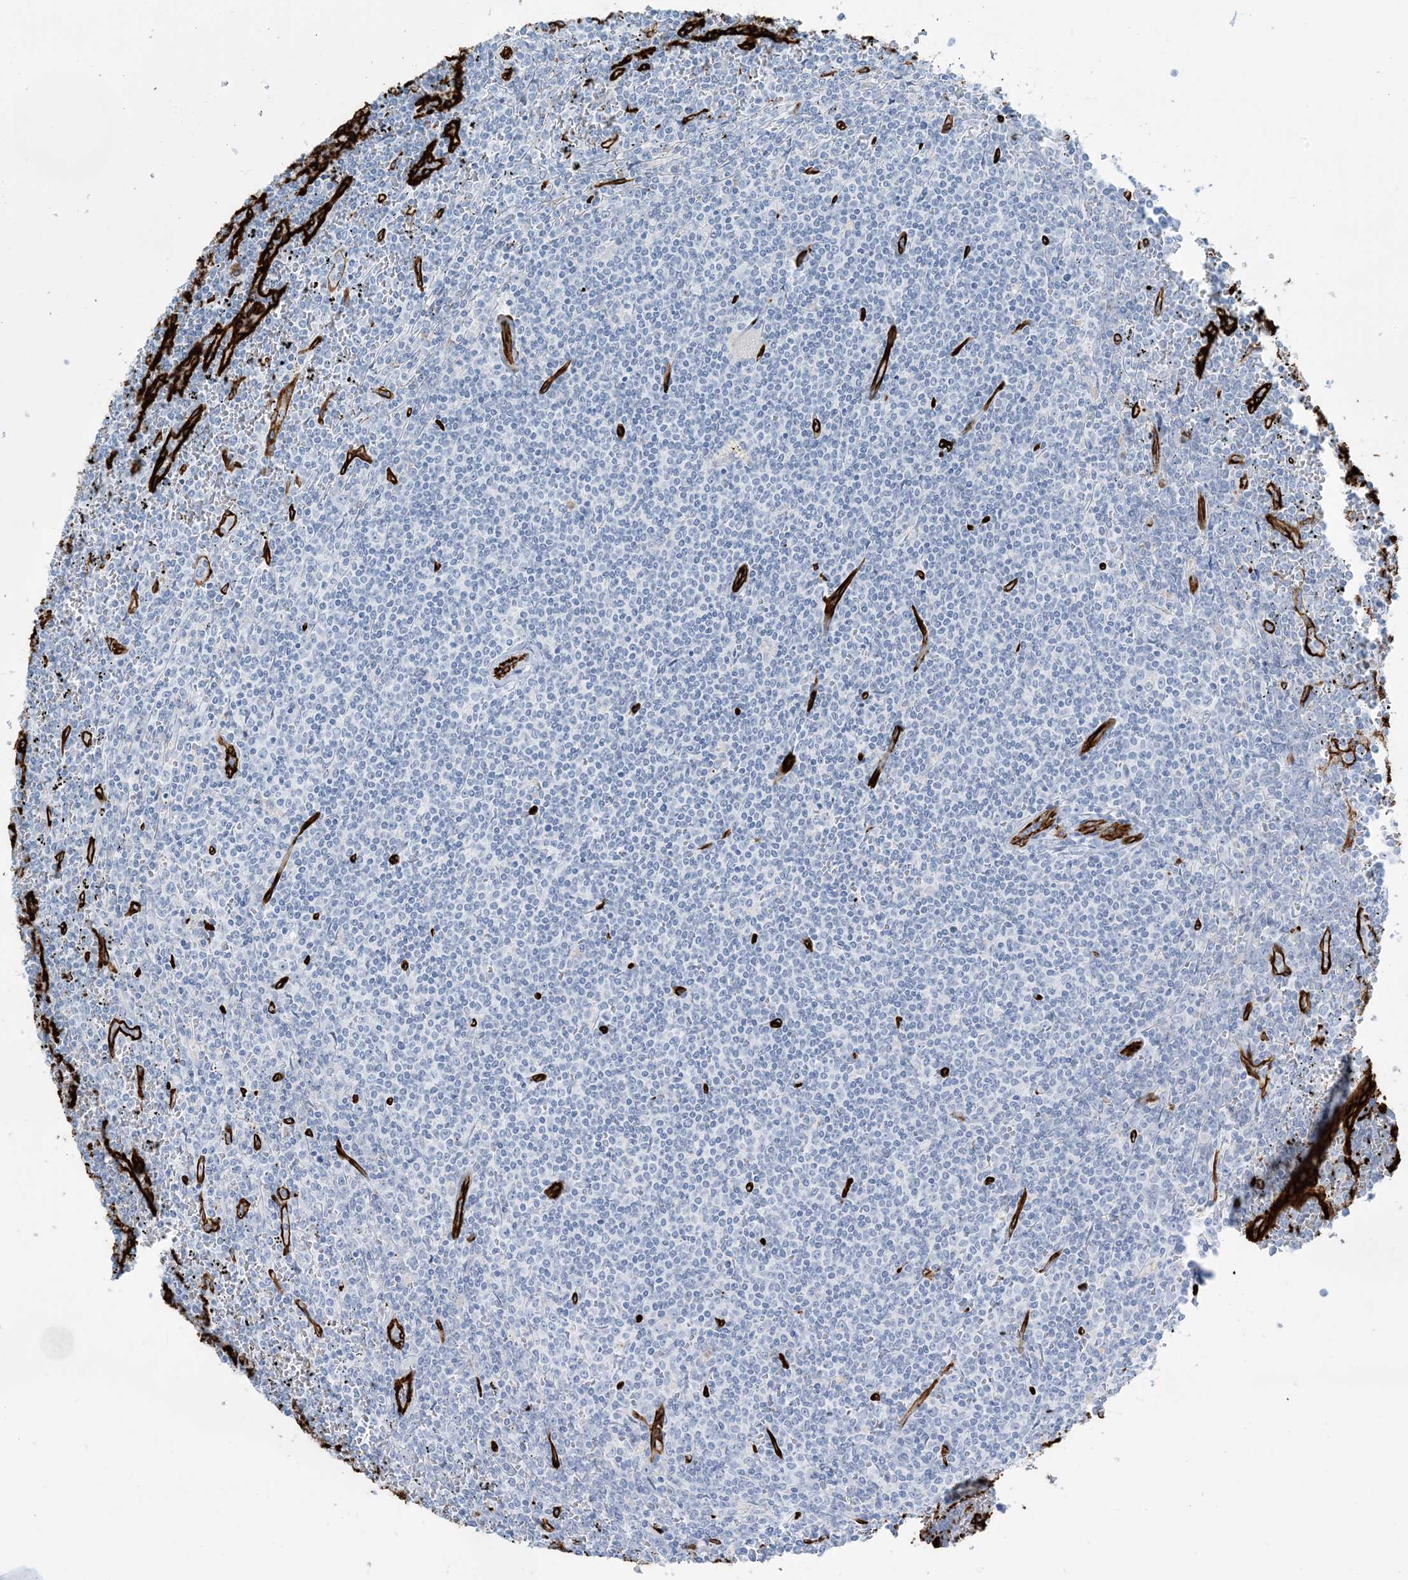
{"staining": {"intensity": "negative", "quantity": "none", "location": "none"}, "tissue": "lymphoma", "cell_type": "Tumor cells", "image_type": "cancer", "snomed": [{"axis": "morphology", "description": "Malignant lymphoma, non-Hodgkin's type, Low grade"}, {"axis": "topography", "description": "Spleen"}], "caption": "Malignant lymphoma, non-Hodgkin's type (low-grade) was stained to show a protein in brown. There is no significant positivity in tumor cells.", "gene": "EPS8L3", "patient": {"sex": "female", "age": 19}}